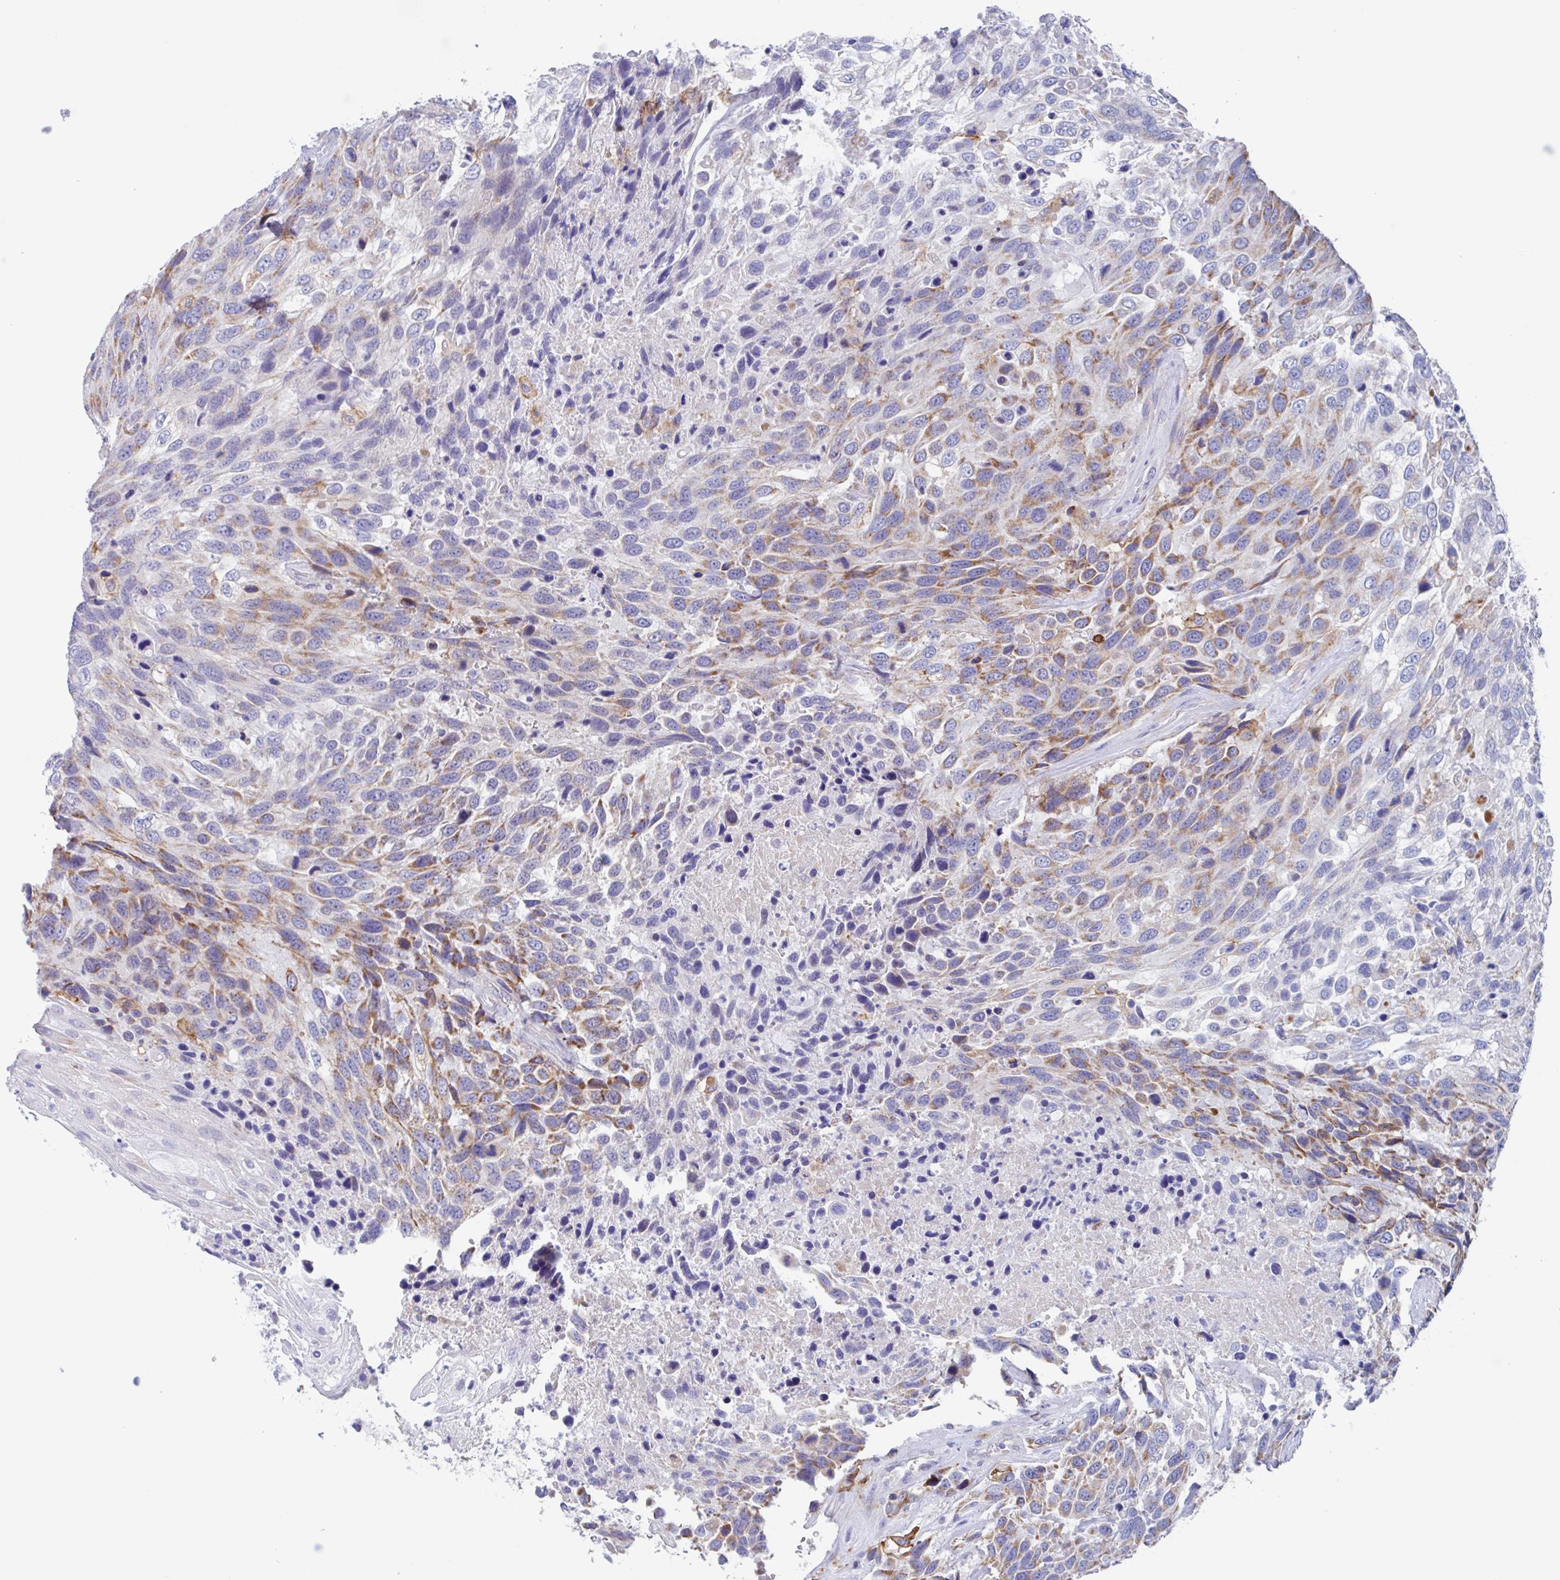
{"staining": {"intensity": "moderate", "quantity": ">75%", "location": "cytoplasmic/membranous"}, "tissue": "urothelial cancer", "cell_type": "Tumor cells", "image_type": "cancer", "snomed": [{"axis": "morphology", "description": "Urothelial carcinoma, High grade"}, {"axis": "topography", "description": "Urinary bladder"}], "caption": "The micrograph reveals staining of high-grade urothelial carcinoma, revealing moderate cytoplasmic/membranous protein staining (brown color) within tumor cells.", "gene": "FCGR3A", "patient": {"sex": "female", "age": 70}}